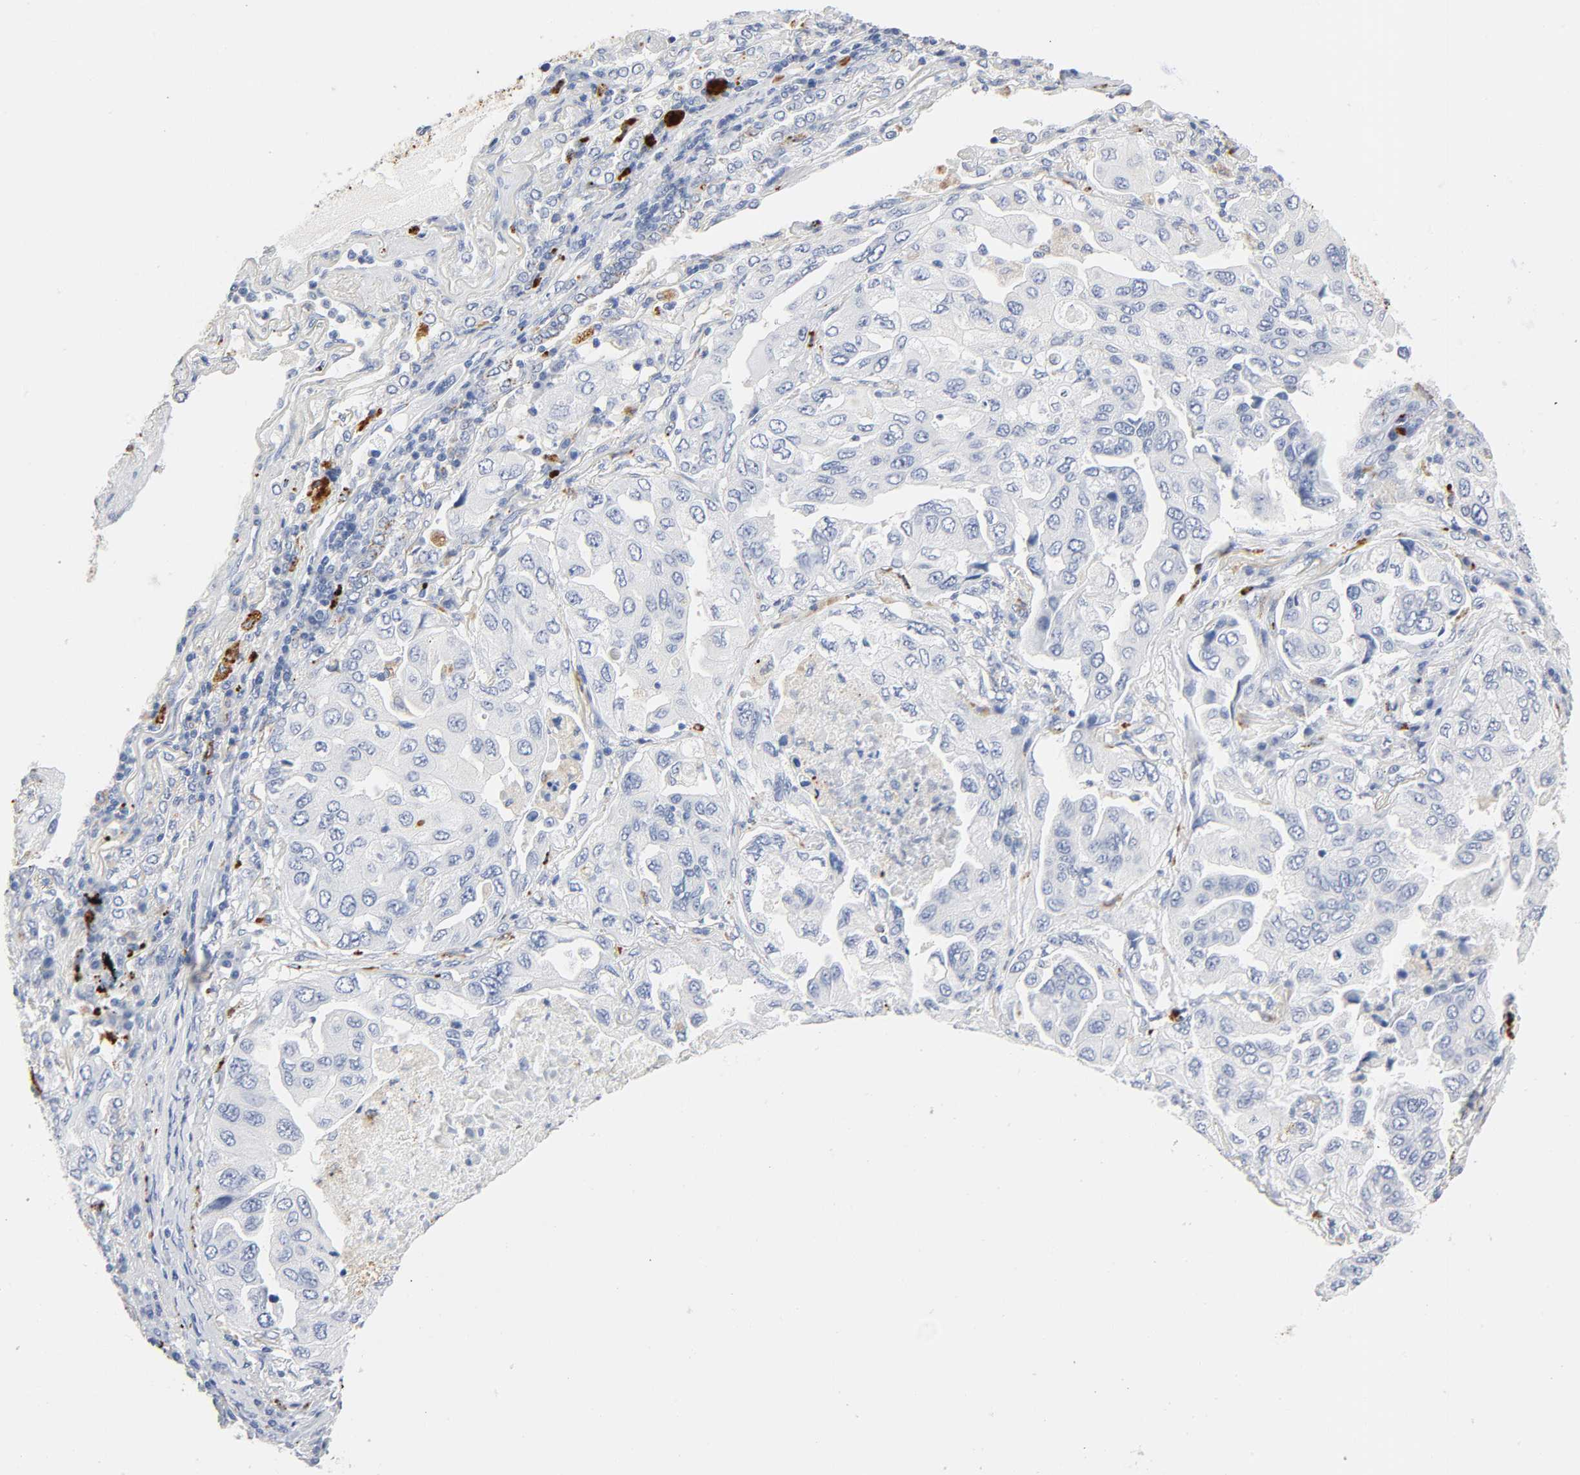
{"staining": {"intensity": "negative", "quantity": "none", "location": "none"}, "tissue": "lung cancer", "cell_type": "Tumor cells", "image_type": "cancer", "snomed": [{"axis": "morphology", "description": "Adenocarcinoma, NOS"}, {"axis": "topography", "description": "Lung"}], "caption": "Immunohistochemistry (IHC) of human adenocarcinoma (lung) shows no staining in tumor cells. (Immunohistochemistry, brightfield microscopy, high magnification).", "gene": "PLP1", "patient": {"sex": "female", "age": 65}}